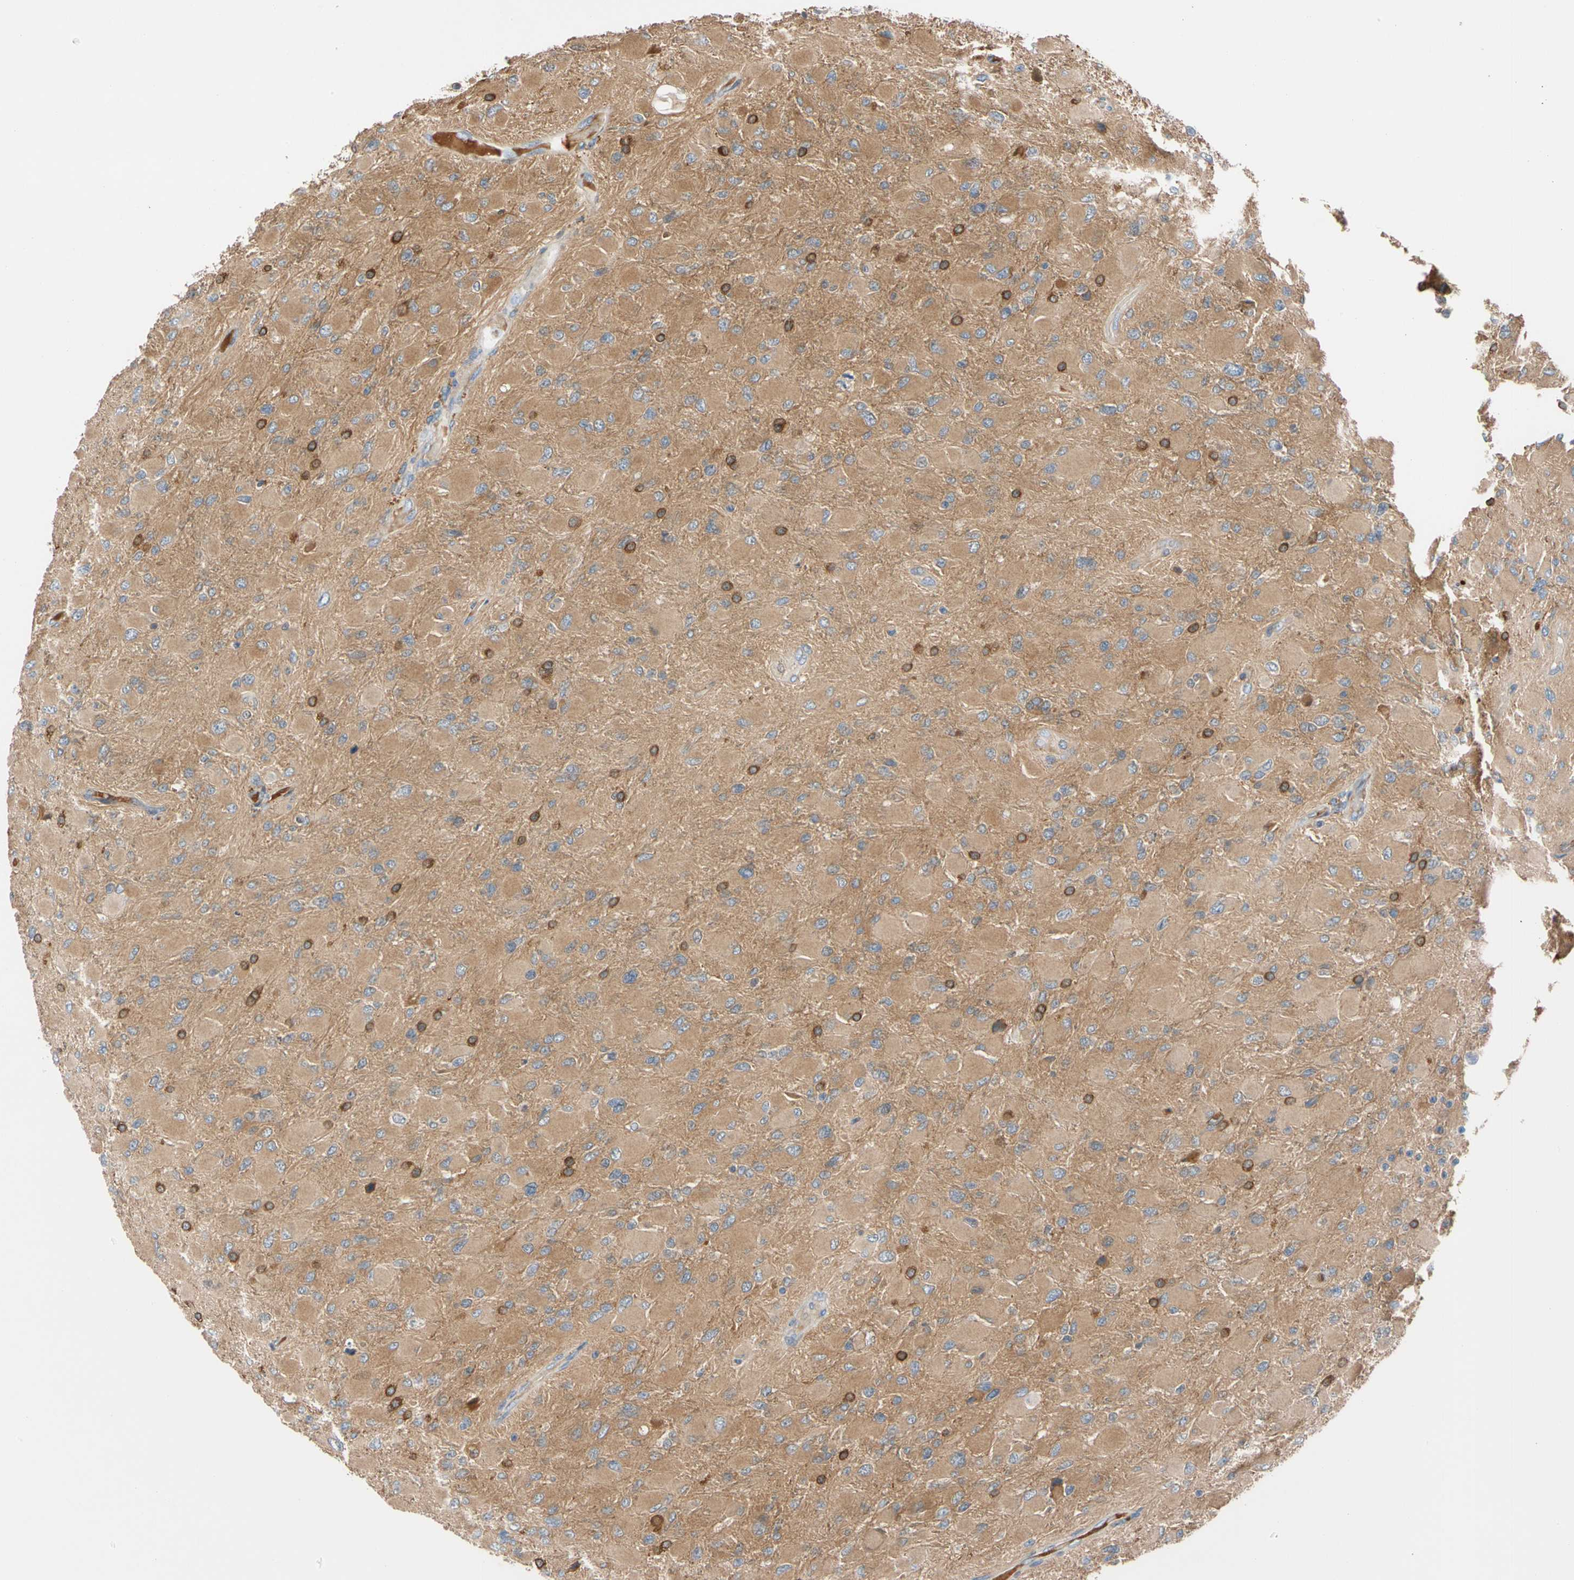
{"staining": {"intensity": "moderate", "quantity": ">75%", "location": "cytoplasmic/membranous"}, "tissue": "glioma", "cell_type": "Tumor cells", "image_type": "cancer", "snomed": [{"axis": "morphology", "description": "Glioma, malignant, High grade"}, {"axis": "topography", "description": "Cerebral cortex"}], "caption": "The histopathology image reveals a brown stain indicating the presence of a protein in the cytoplasmic/membranous of tumor cells in malignant glioma (high-grade).", "gene": "ENTREP3", "patient": {"sex": "female", "age": 36}}